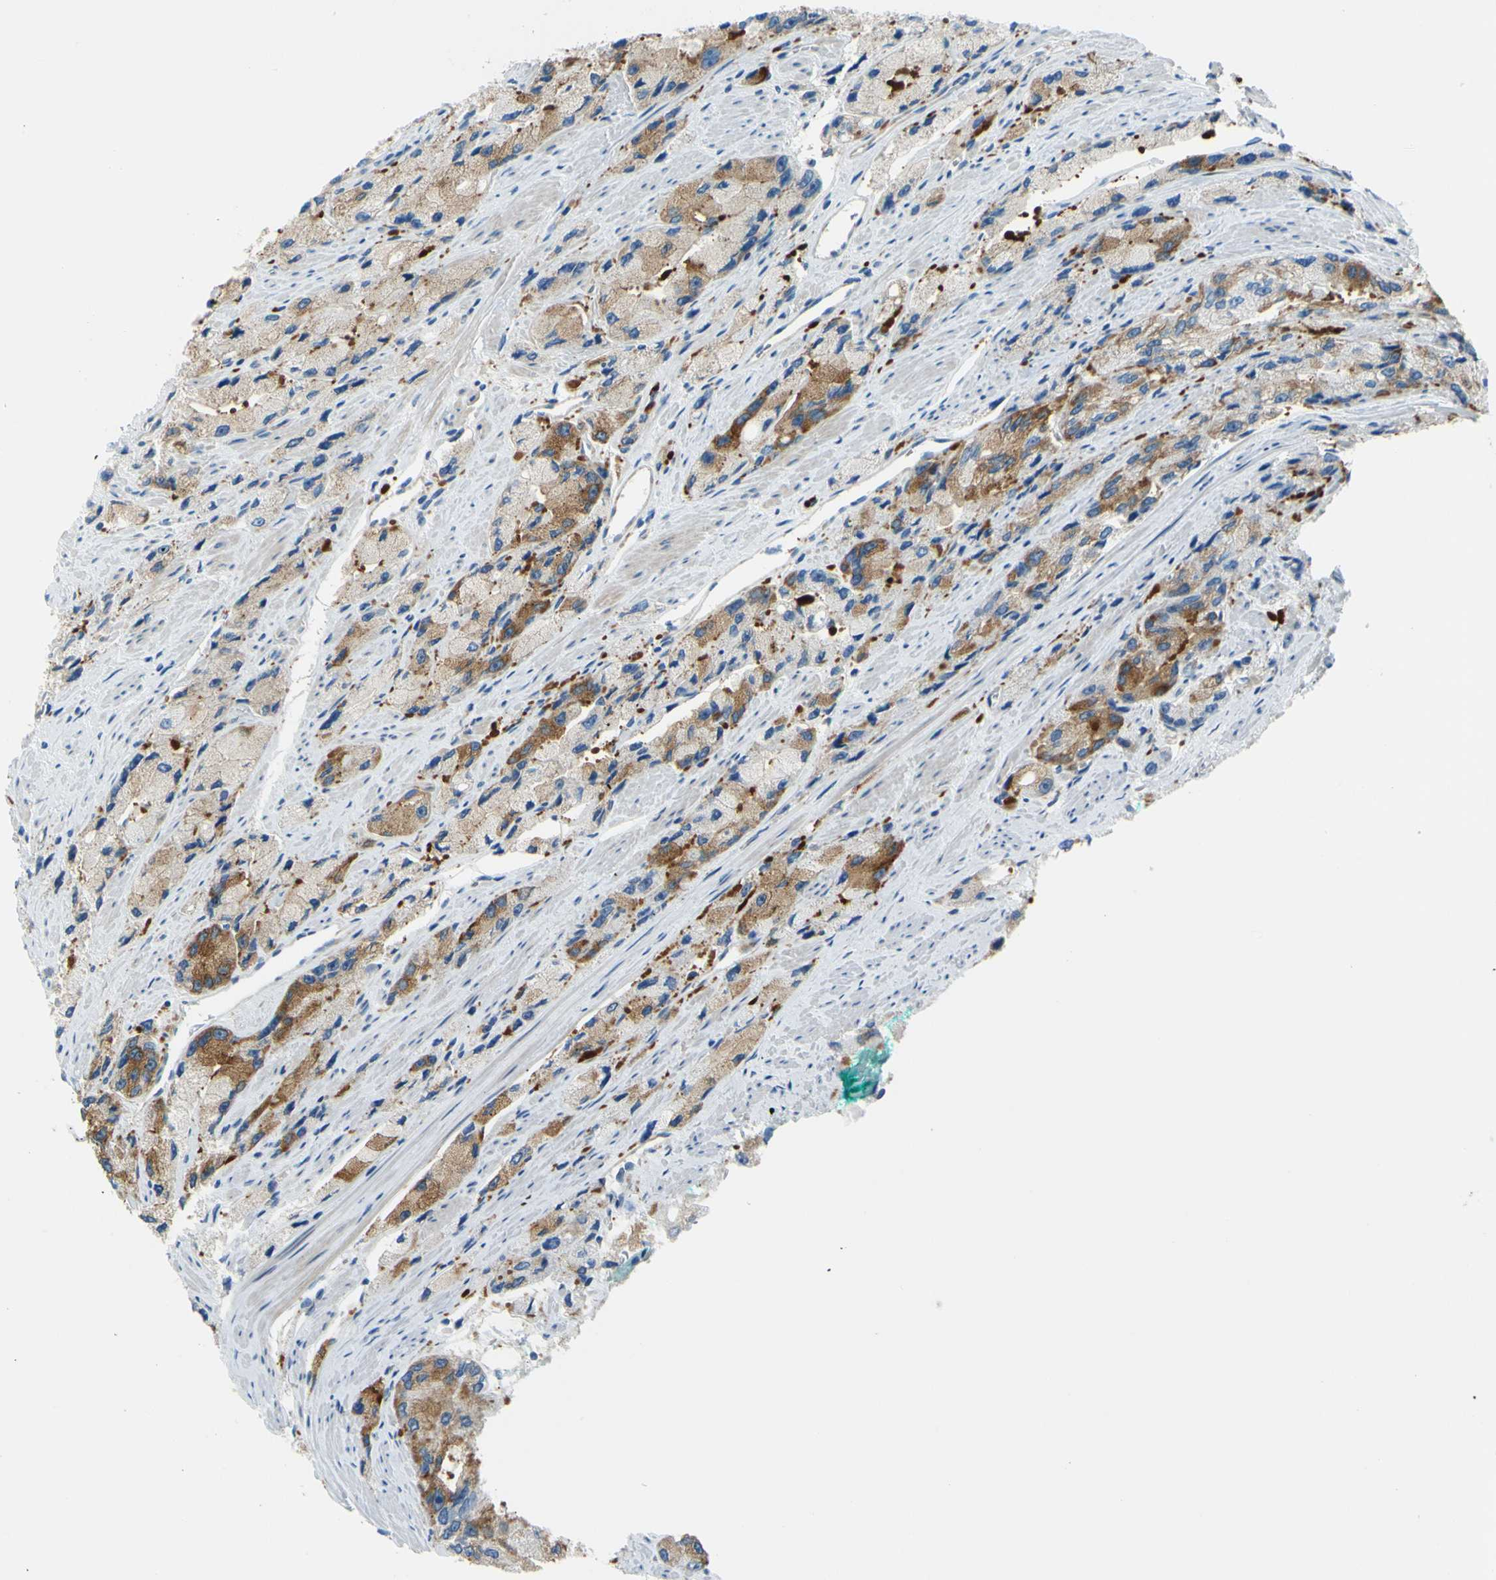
{"staining": {"intensity": "moderate", "quantity": "25%-75%", "location": "cytoplasmic/membranous"}, "tissue": "prostate cancer", "cell_type": "Tumor cells", "image_type": "cancer", "snomed": [{"axis": "morphology", "description": "Adenocarcinoma, High grade"}, {"axis": "topography", "description": "Prostate"}], "caption": "IHC (DAB (3,3'-diaminobenzidine)) staining of prostate high-grade adenocarcinoma shows moderate cytoplasmic/membranous protein expression in approximately 25%-75% of tumor cells.", "gene": "FRMD4B", "patient": {"sex": "male", "age": 58}}